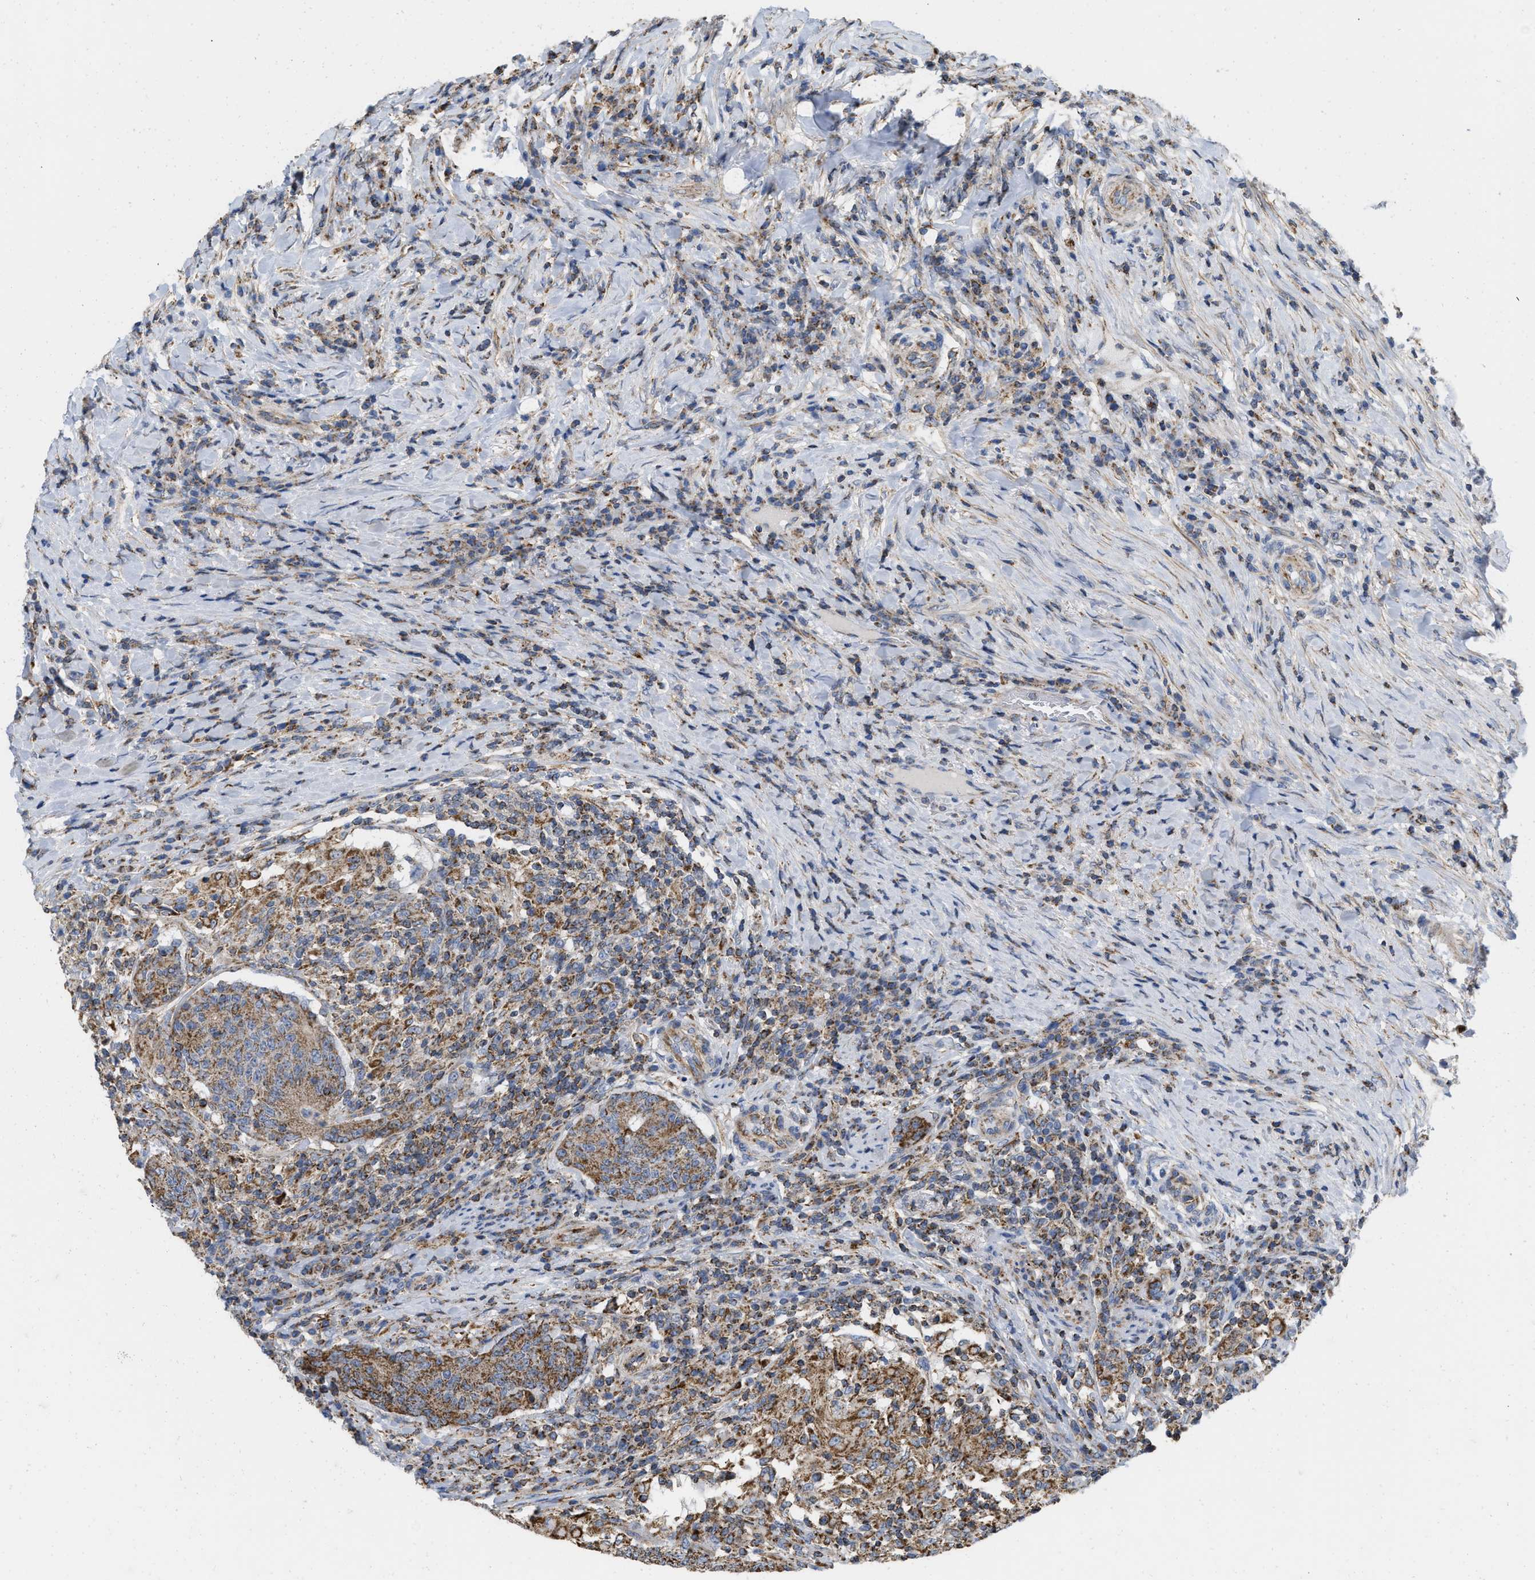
{"staining": {"intensity": "moderate", "quantity": ">75%", "location": "cytoplasmic/membranous"}, "tissue": "colorectal cancer", "cell_type": "Tumor cells", "image_type": "cancer", "snomed": [{"axis": "morphology", "description": "Normal tissue, NOS"}, {"axis": "morphology", "description": "Adenocarcinoma, NOS"}, {"axis": "topography", "description": "Colon"}], "caption": "Colorectal adenocarcinoma was stained to show a protein in brown. There is medium levels of moderate cytoplasmic/membranous positivity in about >75% of tumor cells.", "gene": "GRB10", "patient": {"sex": "female", "age": 75}}